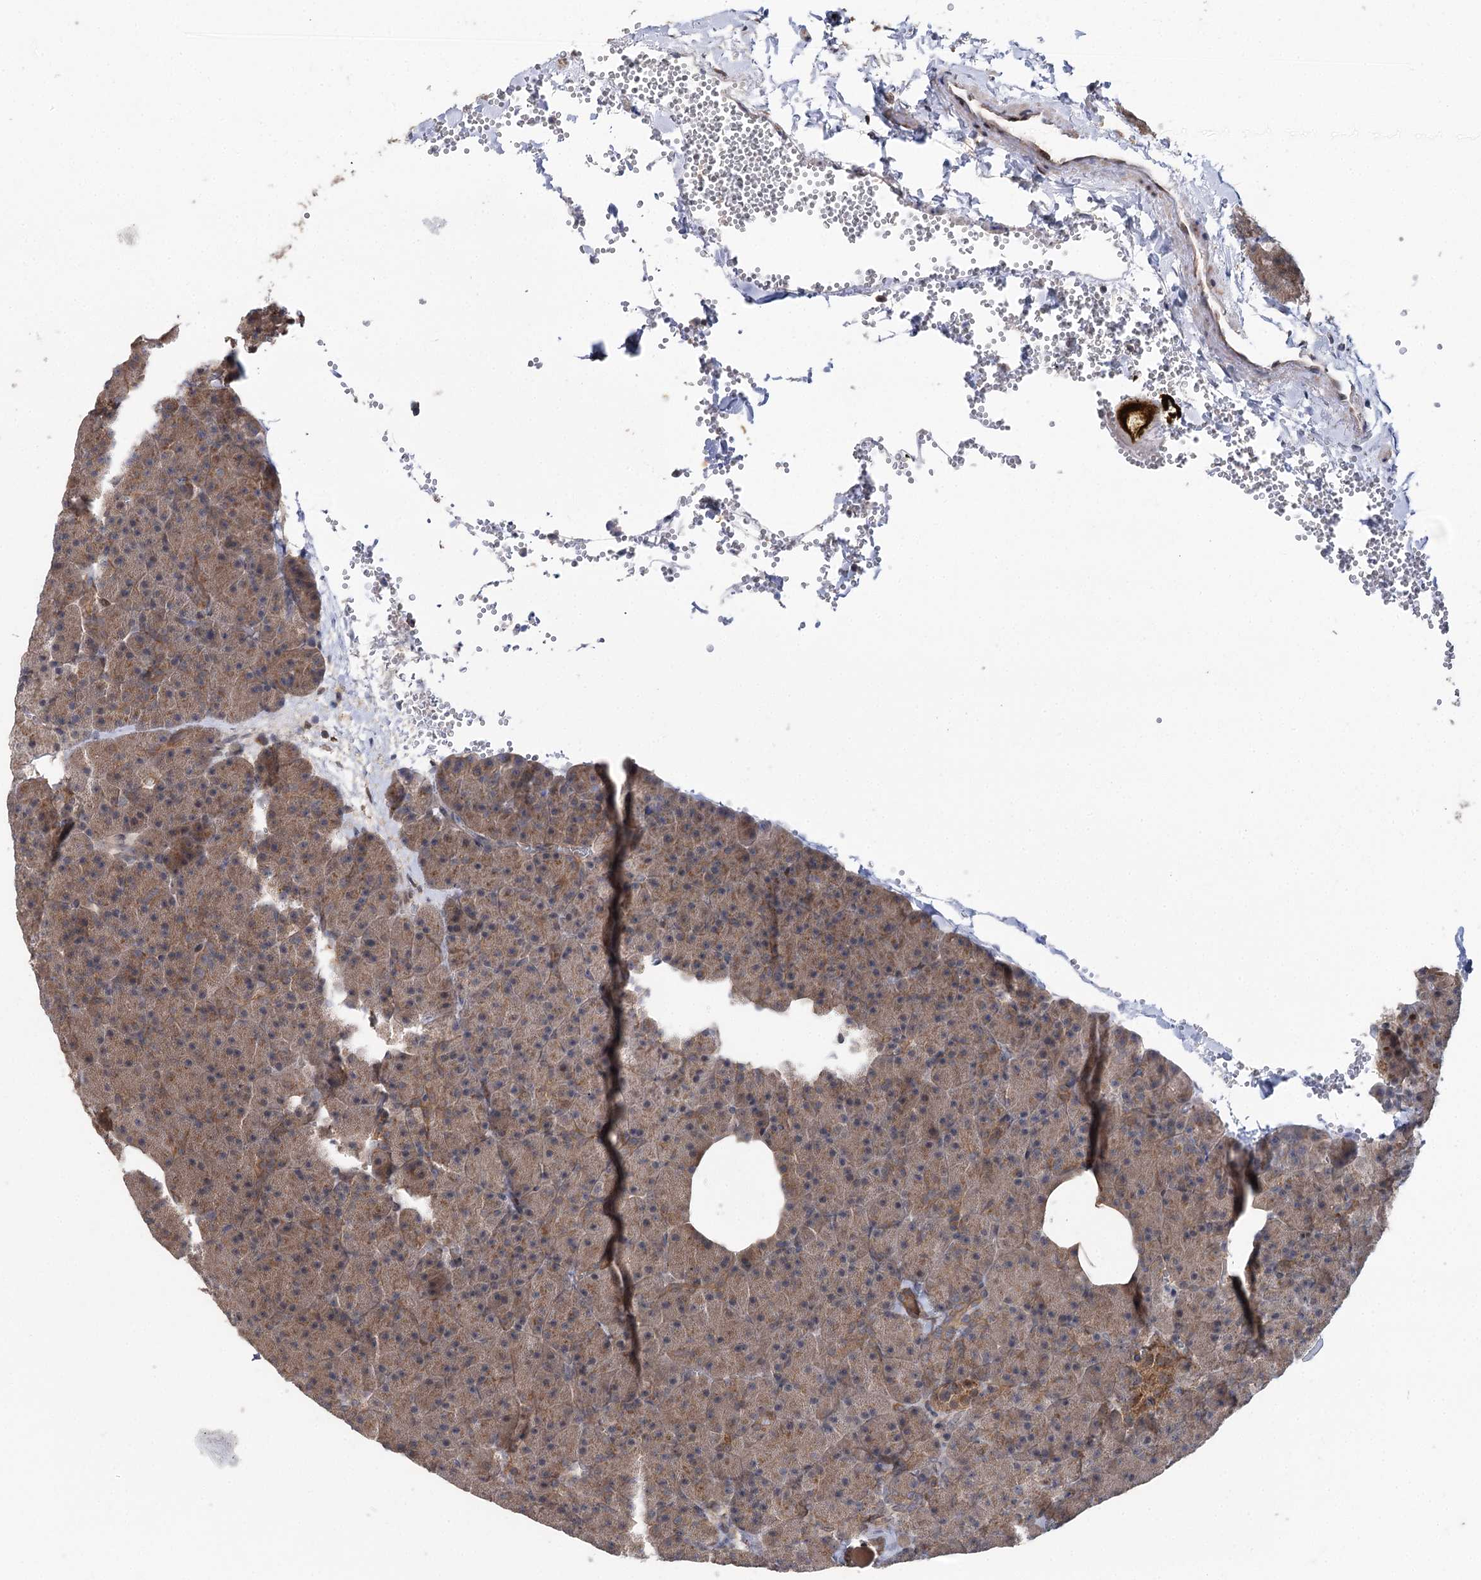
{"staining": {"intensity": "moderate", "quantity": "25%-75%", "location": "cytoplasmic/membranous"}, "tissue": "pancreas", "cell_type": "Exocrine glandular cells", "image_type": "normal", "snomed": [{"axis": "morphology", "description": "Normal tissue, NOS"}, {"axis": "morphology", "description": "Carcinoid, malignant, NOS"}, {"axis": "topography", "description": "Pancreas"}], "caption": "A brown stain labels moderate cytoplasmic/membranous positivity of a protein in exocrine glandular cells of unremarkable human pancreas.", "gene": "STX6", "patient": {"sex": "female", "age": 35}}